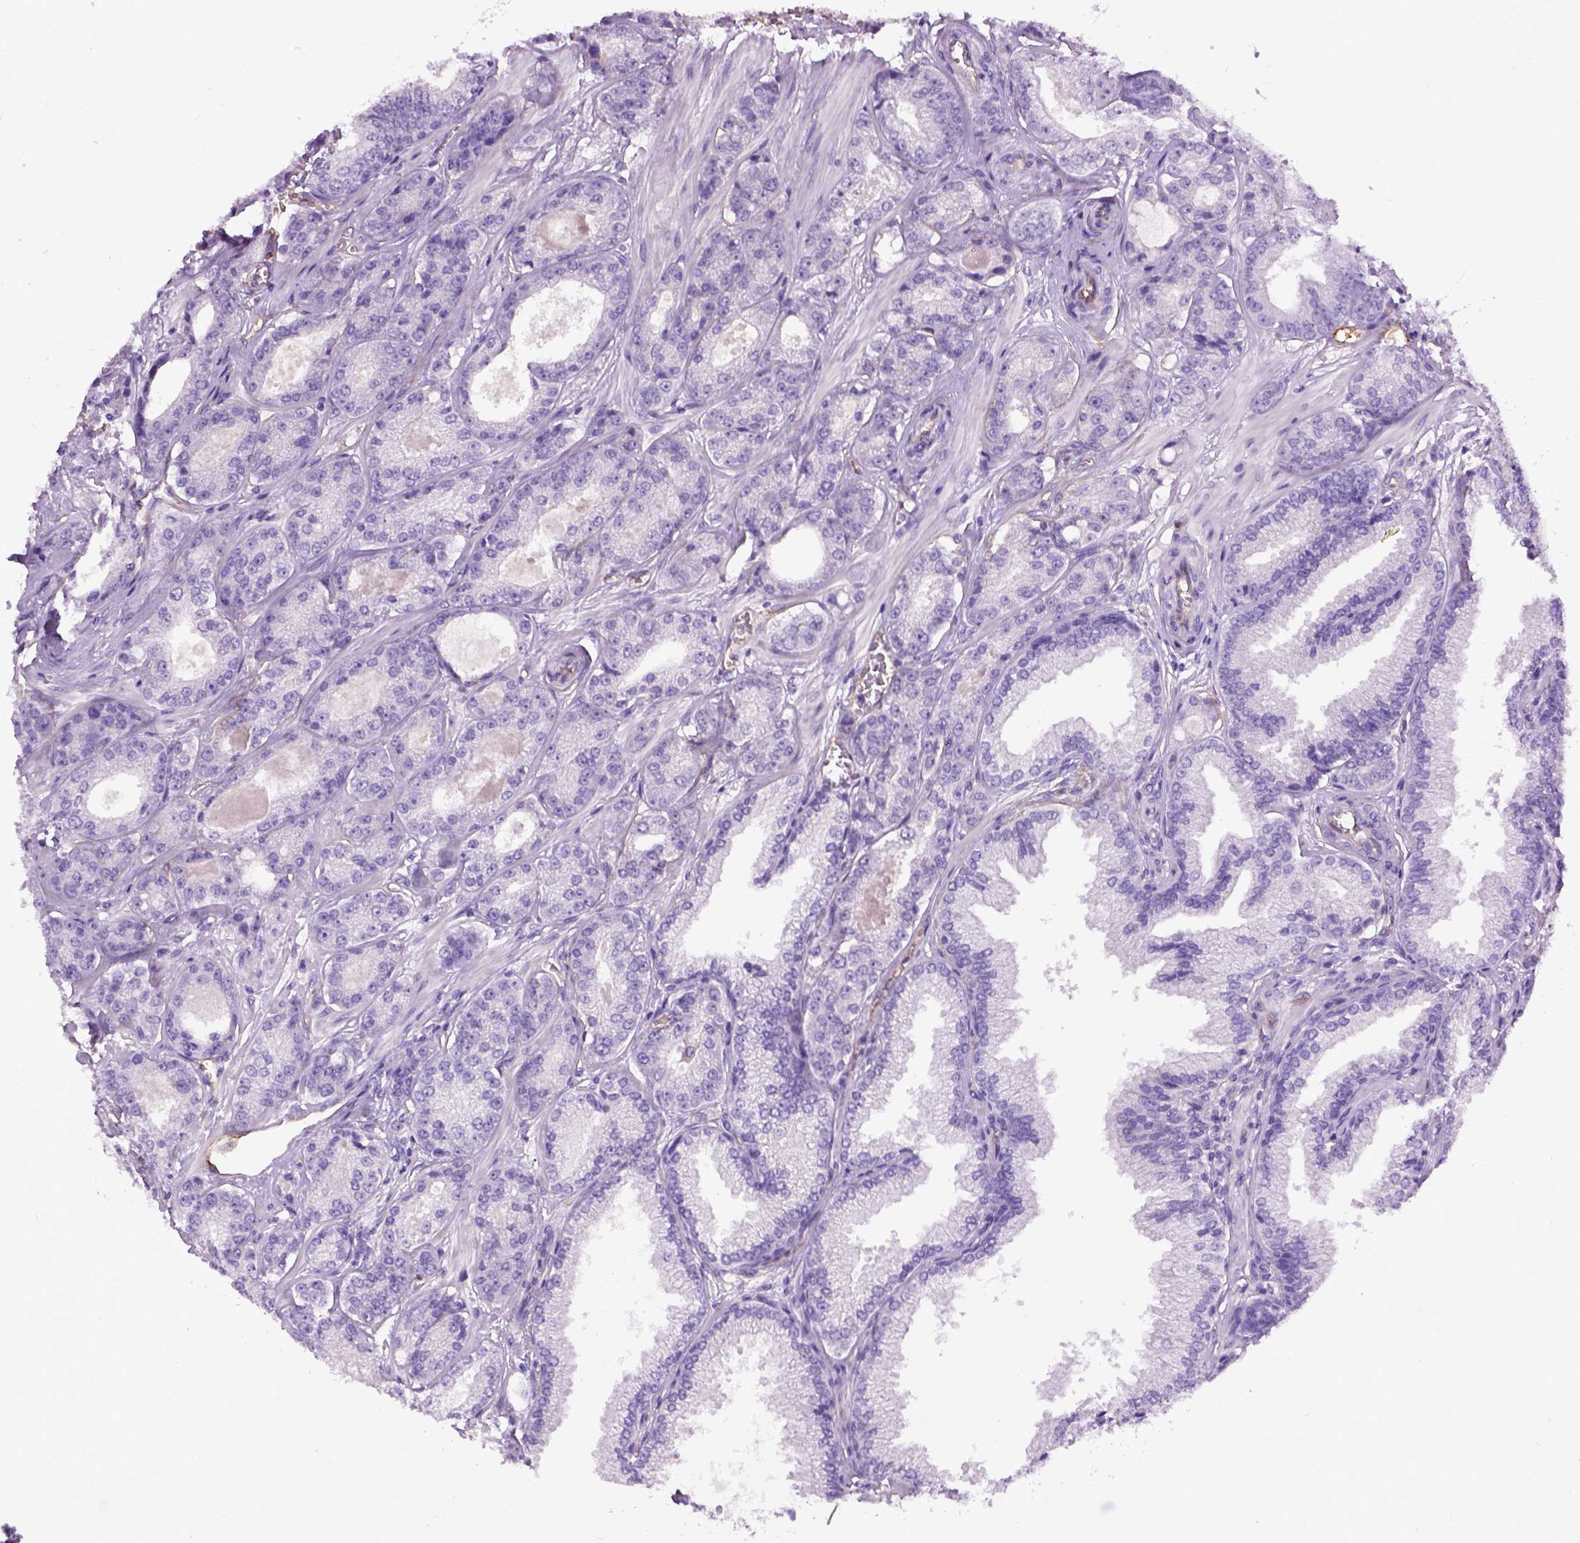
{"staining": {"intensity": "negative", "quantity": "none", "location": "none"}, "tissue": "prostate cancer", "cell_type": "Tumor cells", "image_type": "cancer", "snomed": [{"axis": "morphology", "description": "Adenocarcinoma, NOS"}, {"axis": "topography", "description": "Prostate"}], "caption": "Immunohistochemical staining of adenocarcinoma (prostate) shows no significant positivity in tumor cells.", "gene": "ENG", "patient": {"sex": "male", "age": 64}}